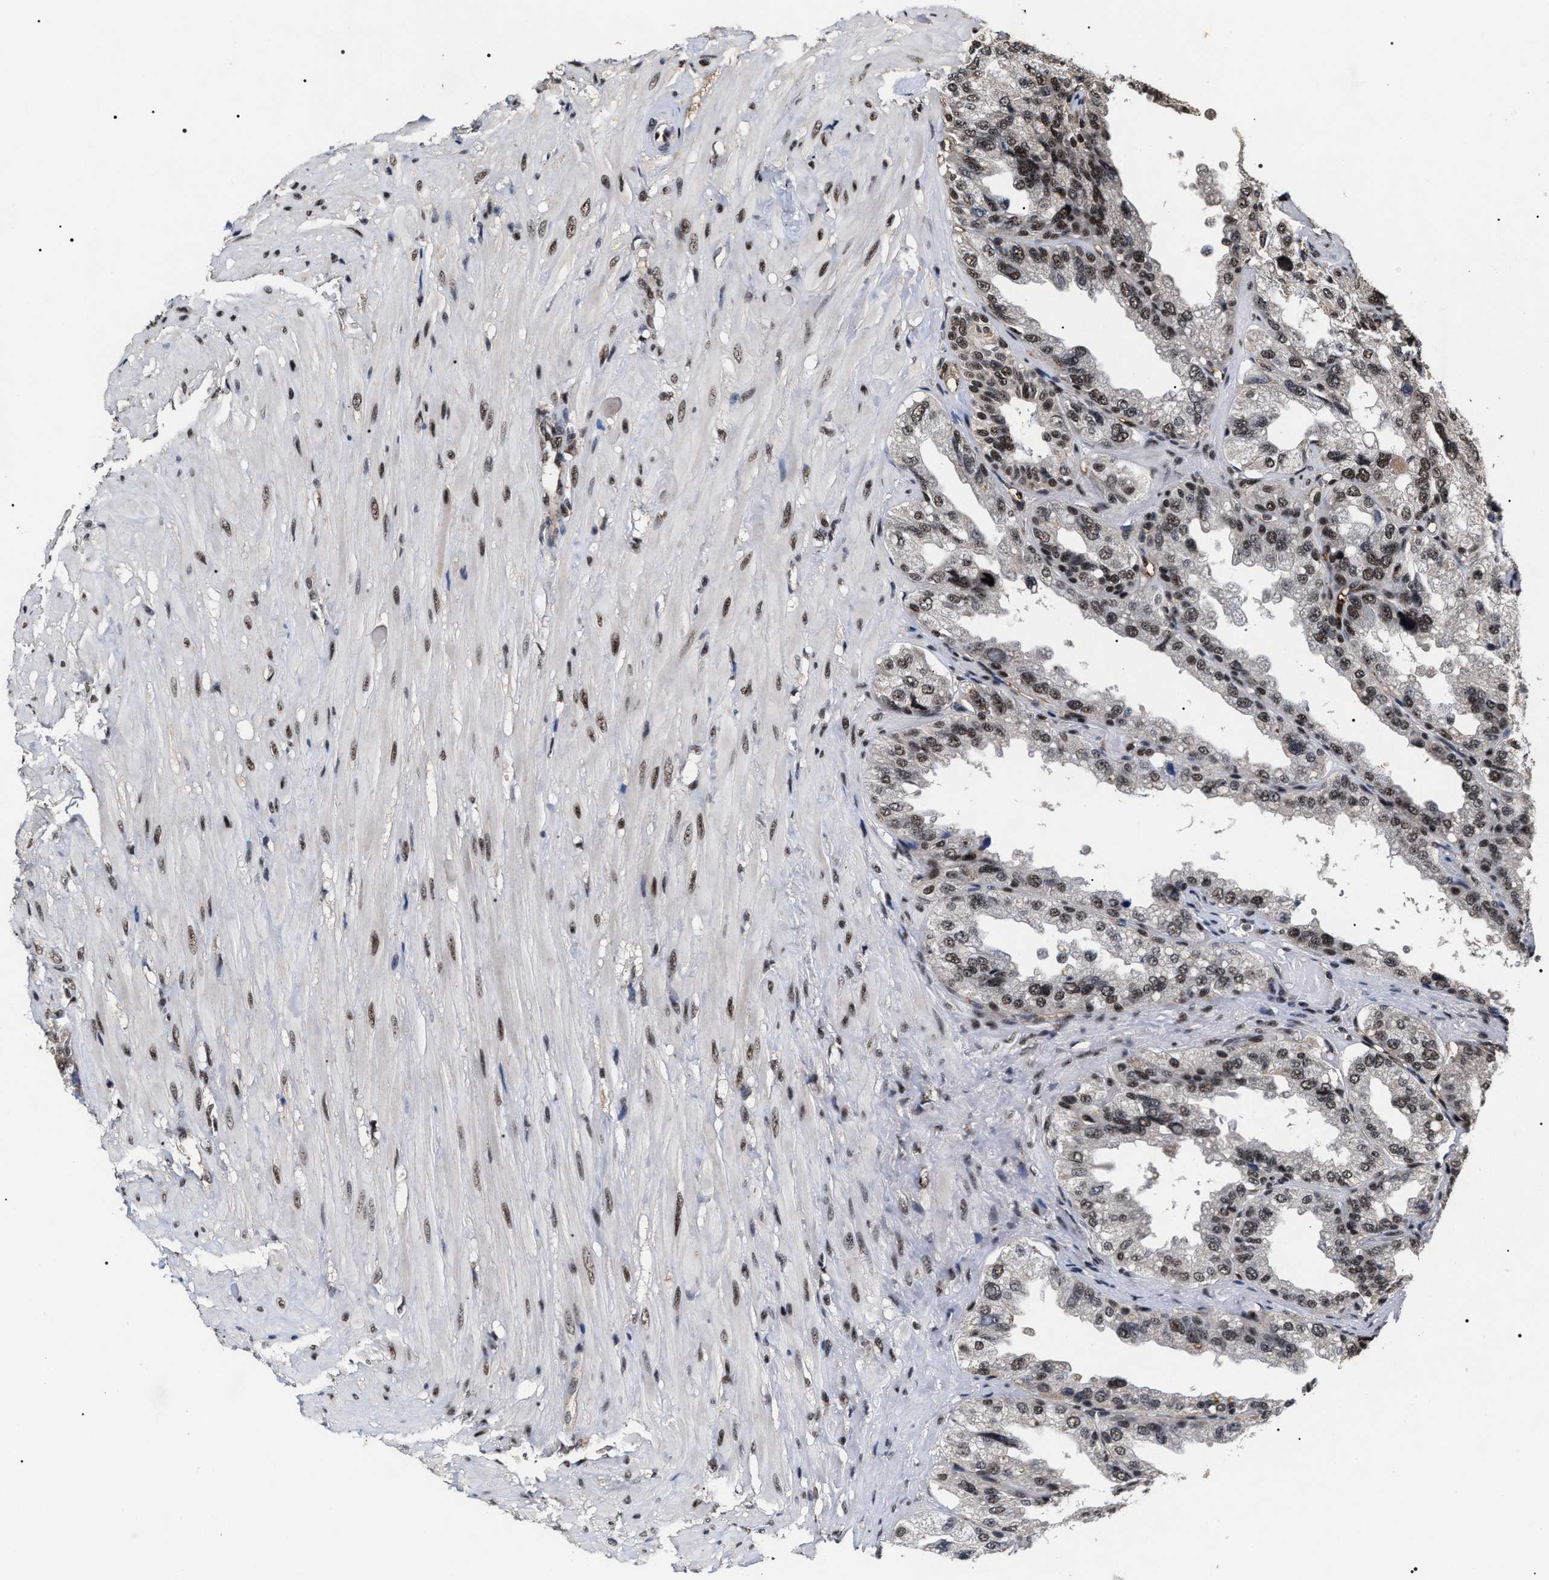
{"staining": {"intensity": "moderate", "quantity": ">75%", "location": "nuclear"}, "tissue": "seminal vesicle", "cell_type": "Glandular cells", "image_type": "normal", "snomed": [{"axis": "morphology", "description": "Normal tissue, NOS"}, {"axis": "topography", "description": "Seminal veicle"}], "caption": "Moderate nuclear expression for a protein is identified in about >75% of glandular cells of unremarkable seminal vesicle using IHC.", "gene": "RRP1B", "patient": {"sex": "male", "age": 68}}